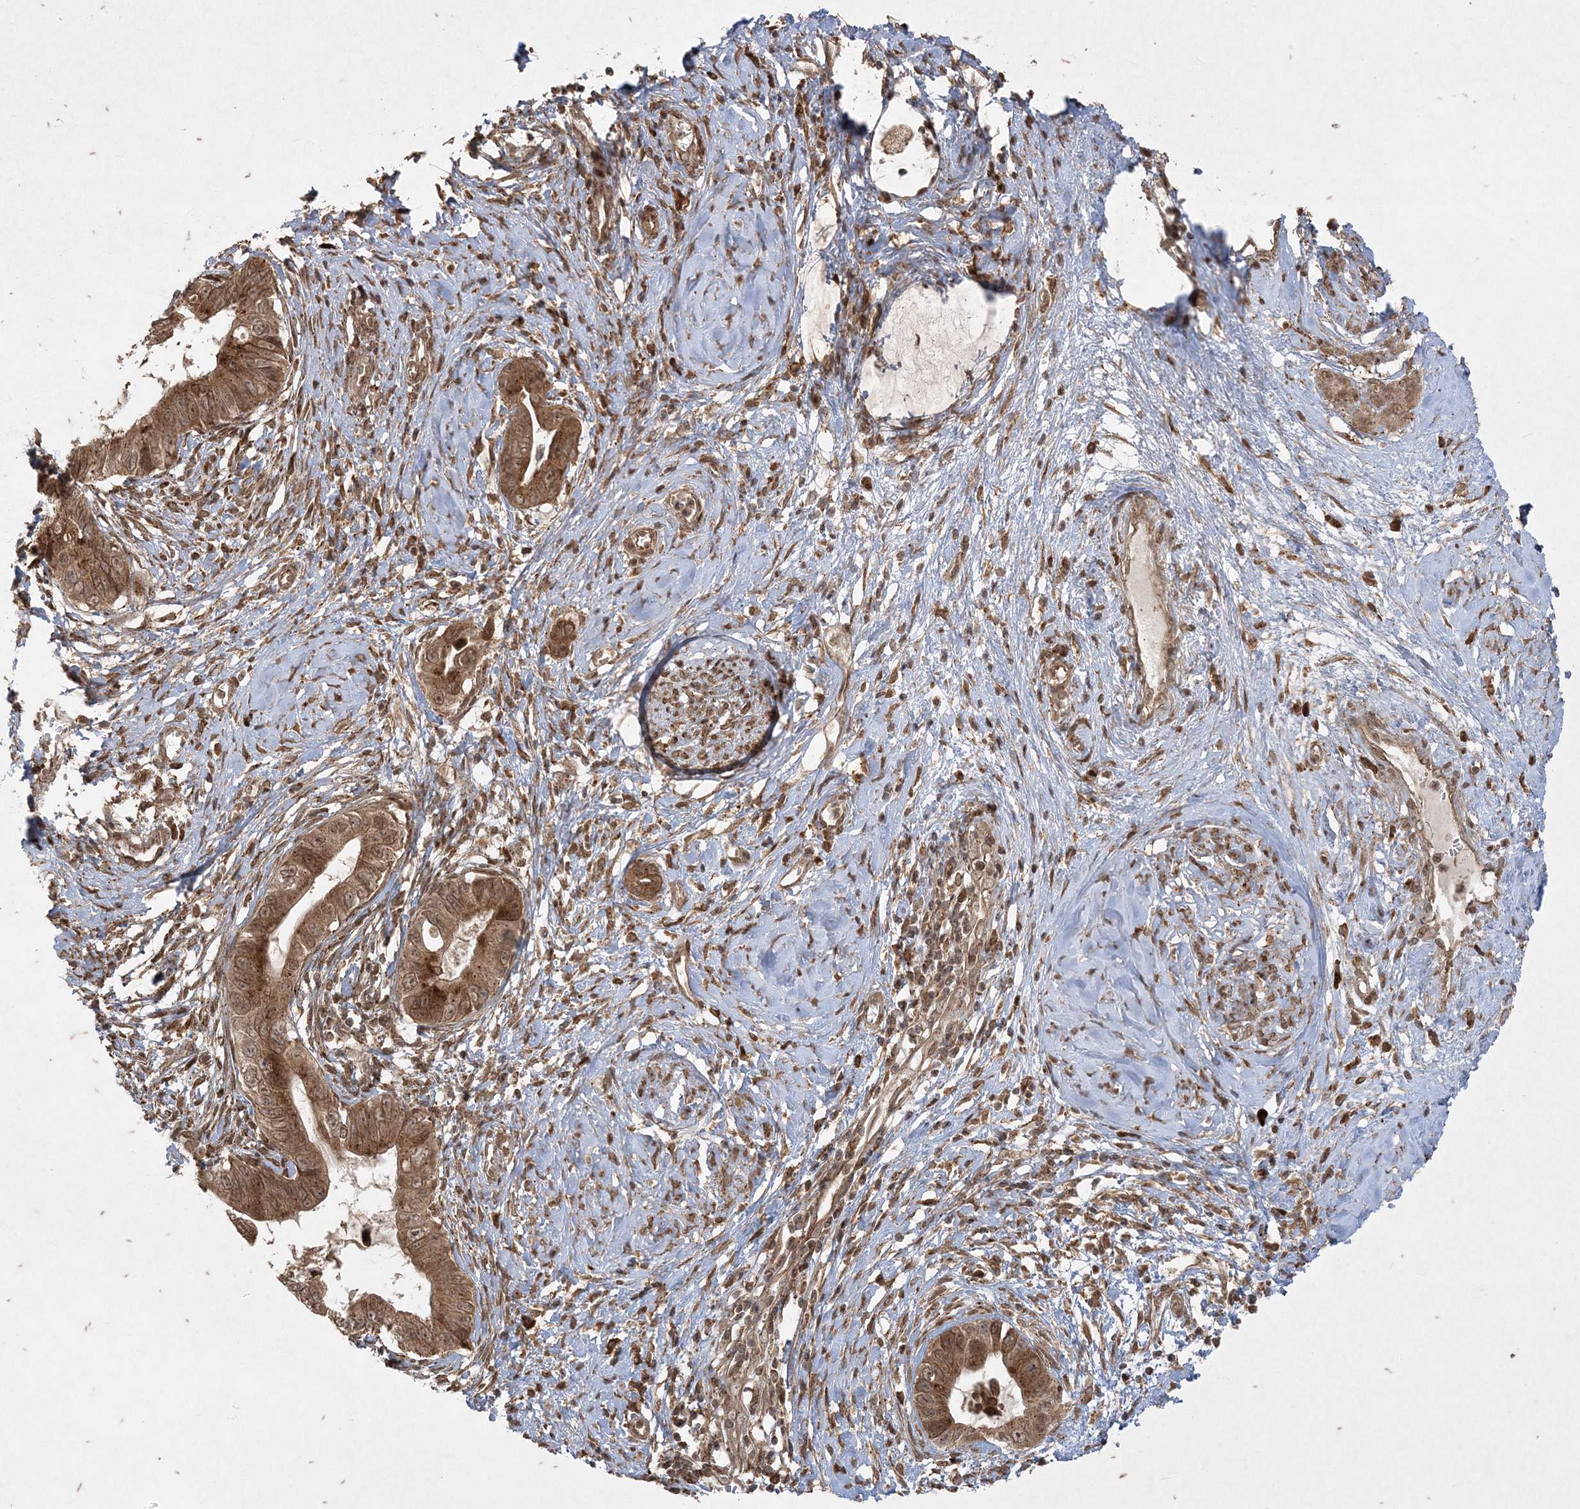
{"staining": {"intensity": "moderate", "quantity": ">75%", "location": "cytoplasmic/membranous,nuclear"}, "tissue": "cervical cancer", "cell_type": "Tumor cells", "image_type": "cancer", "snomed": [{"axis": "morphology", "description": "Adenocarcinoma, NOS"}, {"axis": "topography", "description": "Cervix"}], "caption": "IHC histopathology image of neoplastic tissue: human cervical cancer stained using immunohistochemistry (IHC) displays medium levels of moderate protein expression localized specifically in the cytoplasmic/membranous and nuclear of tumor cells, appearing as a cytoplasmic/membranous and nuclear brown color.", "gene": "RRAS", "patient": {"sex": "female", "age": 44}}